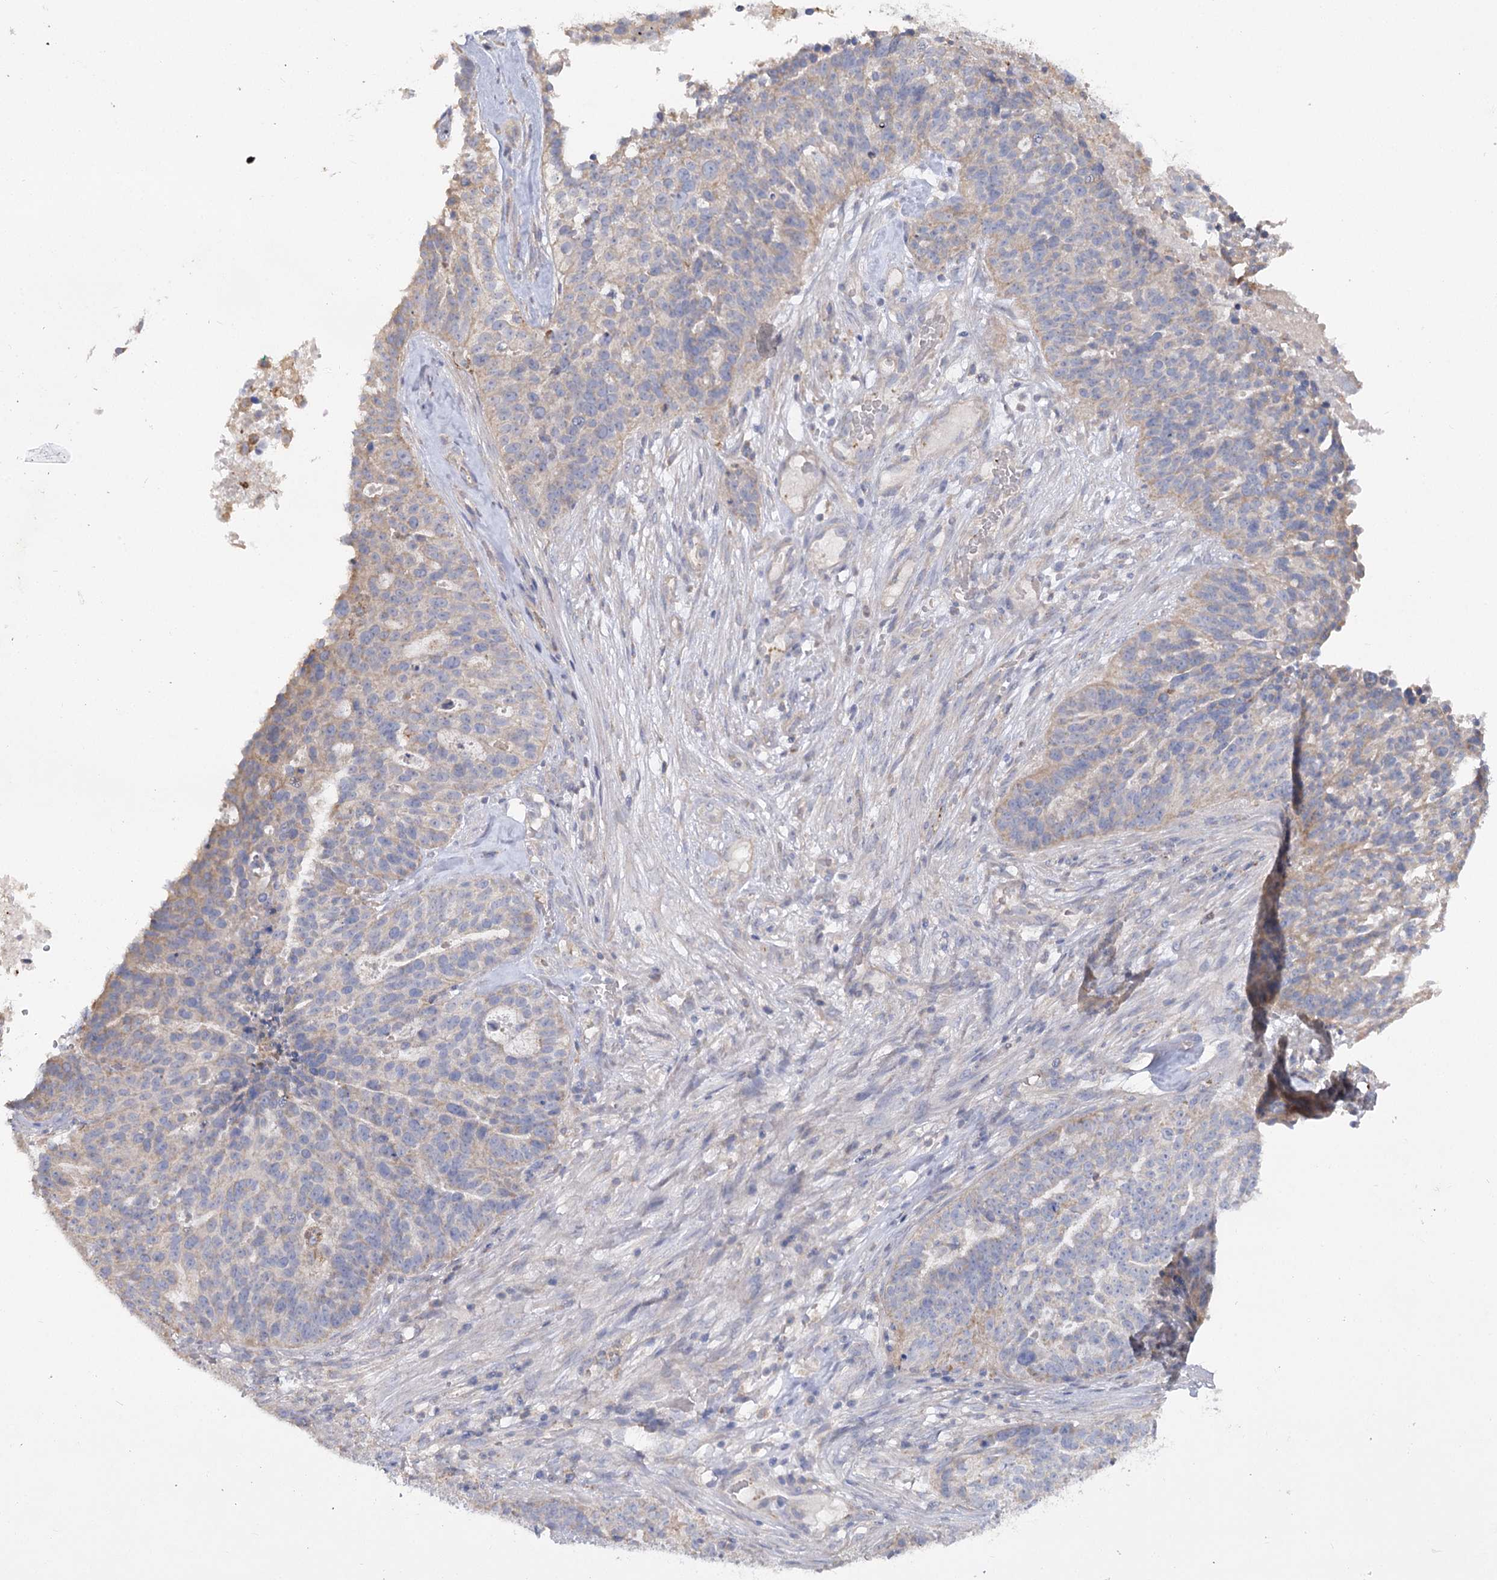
{"staining": {"intensity": "weak", "quantity": "25%-75%", "location": "cytoplasmic/membranous"}, "tissue": "ovarian cancer", "cell_type": "Tumor cells", "image_type": "cancer", "snomed": [{"axis": "morphology", "description": "Cystadenocarcinoma, serous, NOS"}, {"axis": "topography", "description": "Ovary"}], "caption": "Weak cytoplasmic/membranous expression for a protein is seen in approximately 25%-75% of tumor cells of ovarian cancer using IHC.", "gene": "TMEM187", "patient": {"sex": "female", "age": 59}}